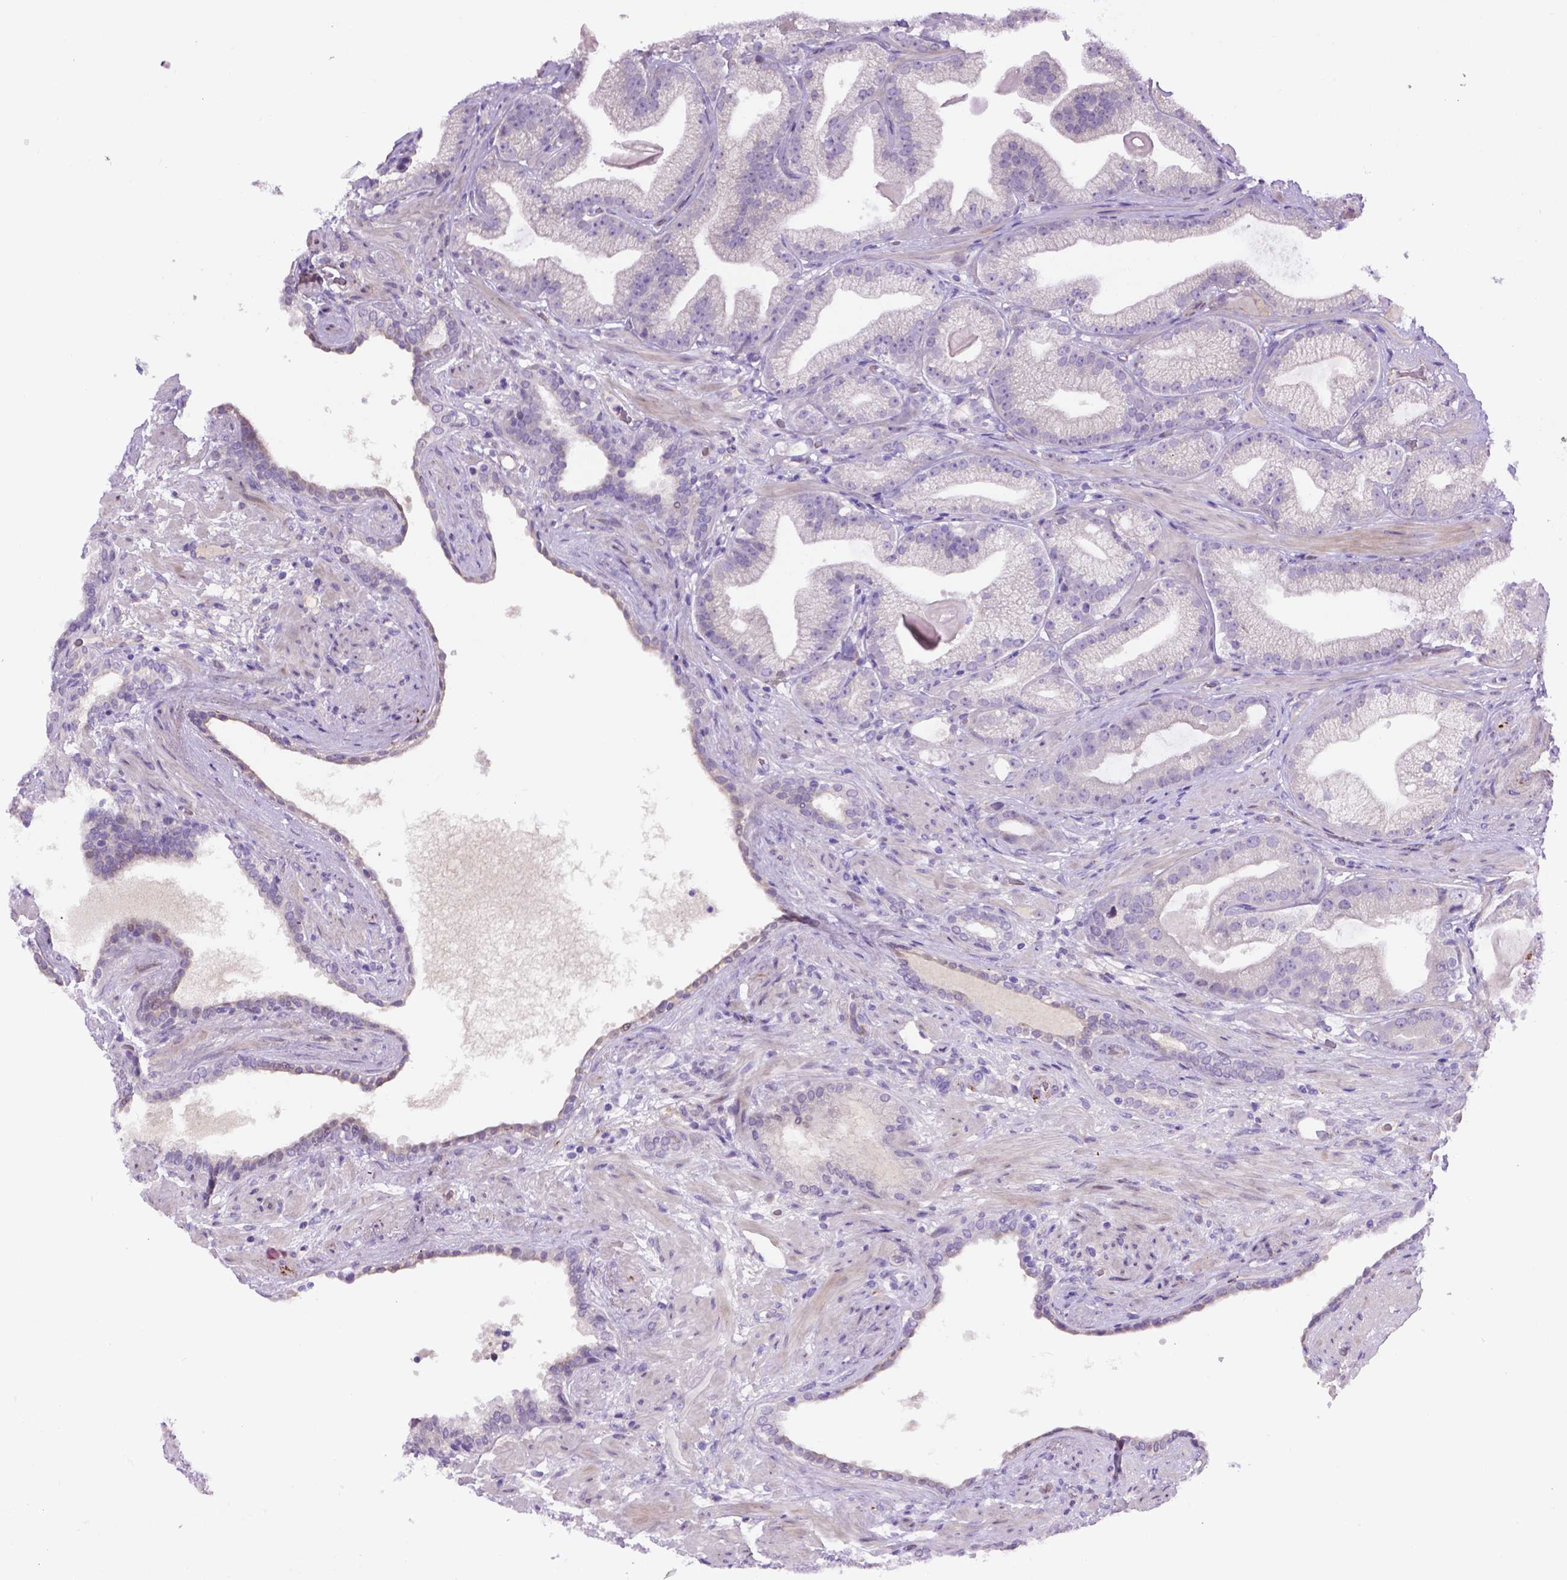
{"staining": {"intensity": "negative", "quantity": "none", "location": "none"}, "tissue": "prostate cancer", "cell_type": "Tumor cells", "image_type": "cancer", "snomed": [{"axis": "morphology", "description": "Adenocarcinoma, Low grade"}, {"axis": "topography", "description": "Prostate"}], "caption": "Photomicrograph shows no significant protein expression in tumor cells of prostate cancer. (DAB (3,3'-diaminobenzidine) IHC, high magnification).", "gene": "CCER2", "patient": {"sex": "male", "age": 57}}